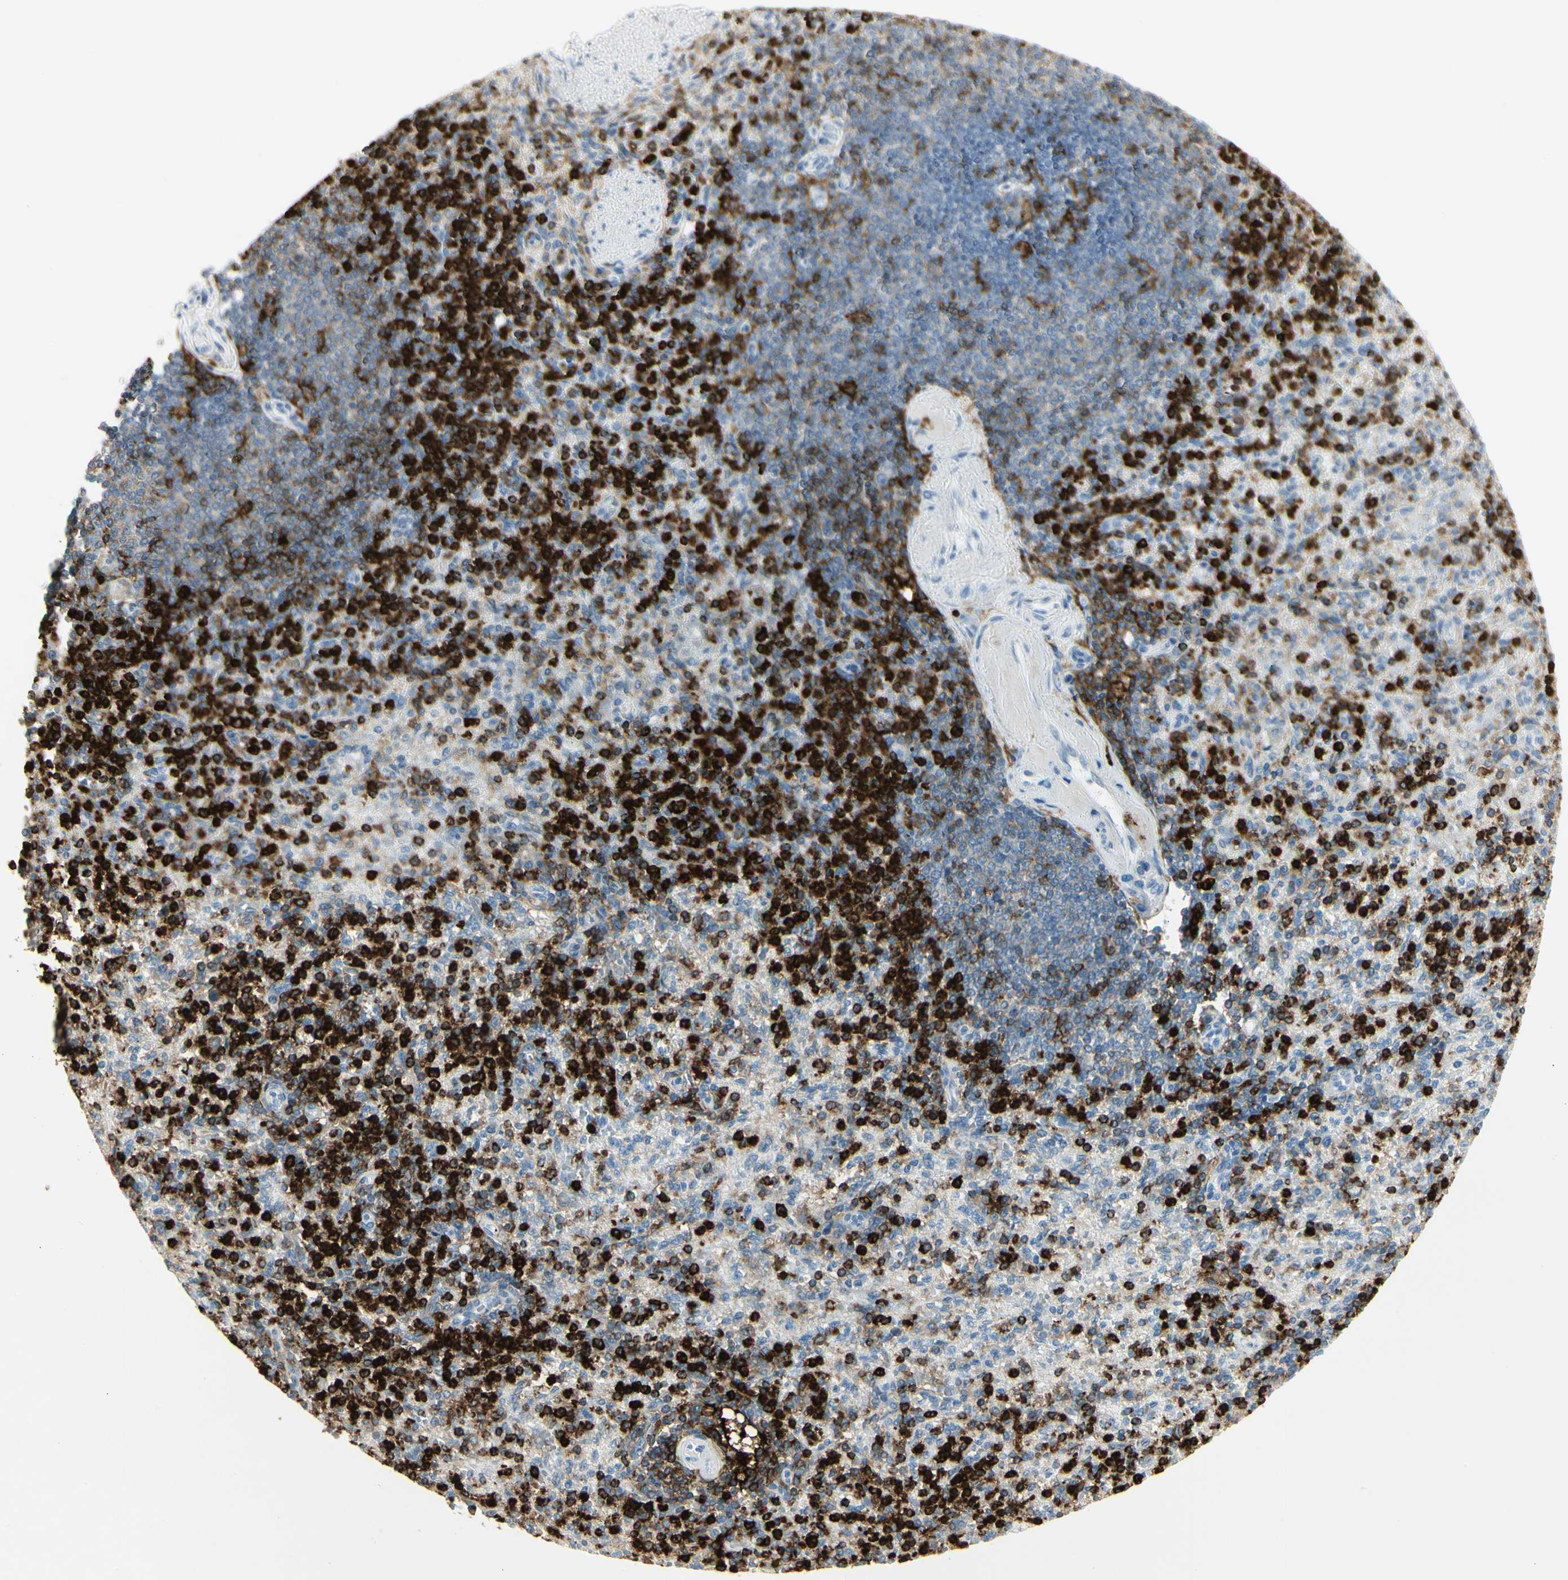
{"staining": {"intensity": "strong", "quantity": "25%-75%", "location": "cytoplasmic/membranous,nuclear"}, "tissue": "spleen", "cell_type": "Cells in red pulp", "image_type": "normal", "snomed": [{"axis": "morphology", "description": "Normal tissue, NOS"}, {"axis": "topography", "description": "Spleen"}], "caption": "DAB immunohistochemical staining of unremarkable spleen displays strong cytoplasmic/membranous,nuclear protein positivity in approximately 25%-75% of cells in red pulp. The protein of interest is stained brown, and the nuclei are stained in blue (DAB (3,3'-diaminobenzidine) IHC with brightfield microscopy, high magnification).", "gene": "ITGB2", "patient": {"sex": "female", "age": 74}}